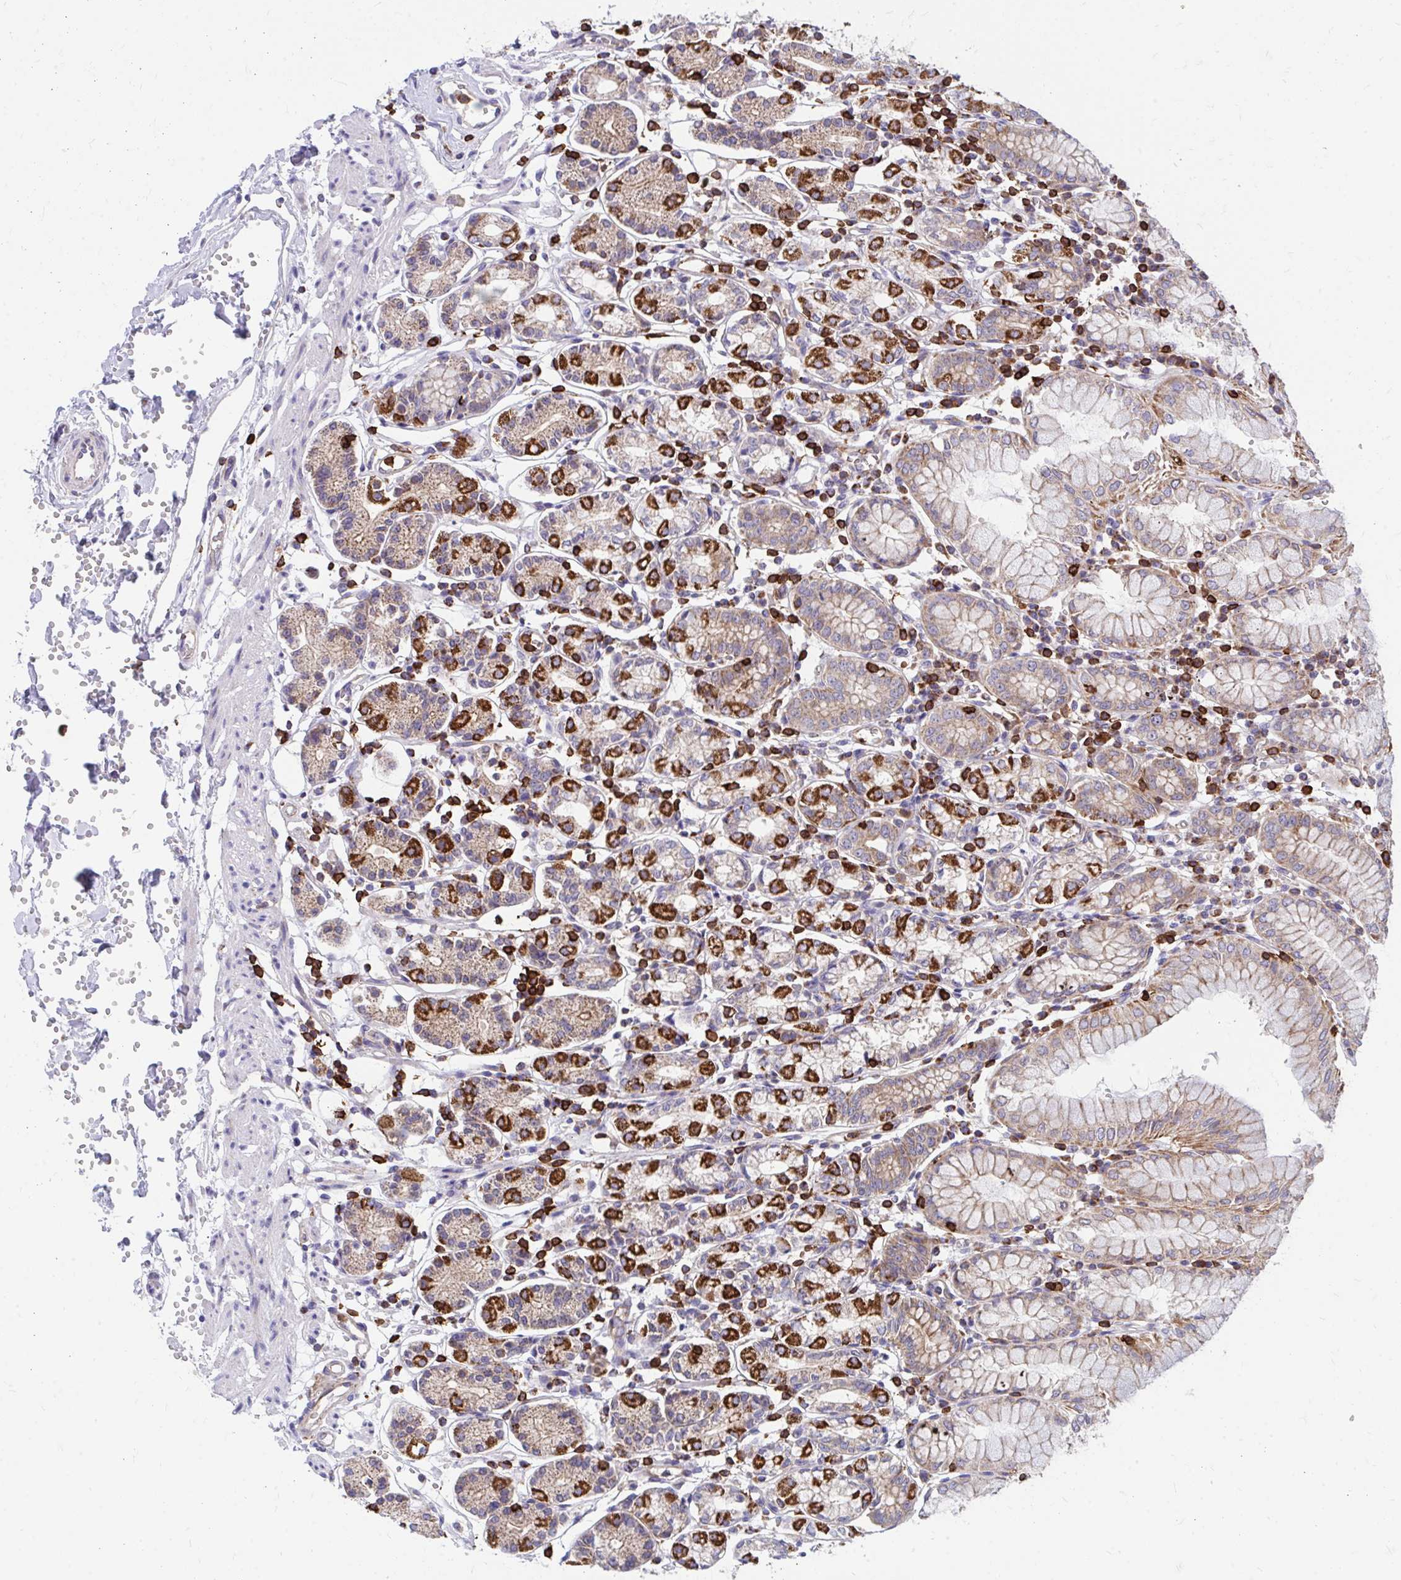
{"staining": {"intensity": "strong", "quantity": "25%-75%", "location": "cytoplasmic/membranous"}, "tissue": "stomach", "cell_type": "Glandular cells", "image_type": "normal", "snomed": [{"axis": "morphology", "description": "Normal tissue, NOS"}, {"axis": "topography", "description": "Stomach"}], "caption": "Stomach stained for a protein (brown) displays strong cytoplasmic/membranous positive expression in about 25%-75% of glandular cells.", "gene": "FHIP1B", "patient": {"sex": "female", "age": 62}}